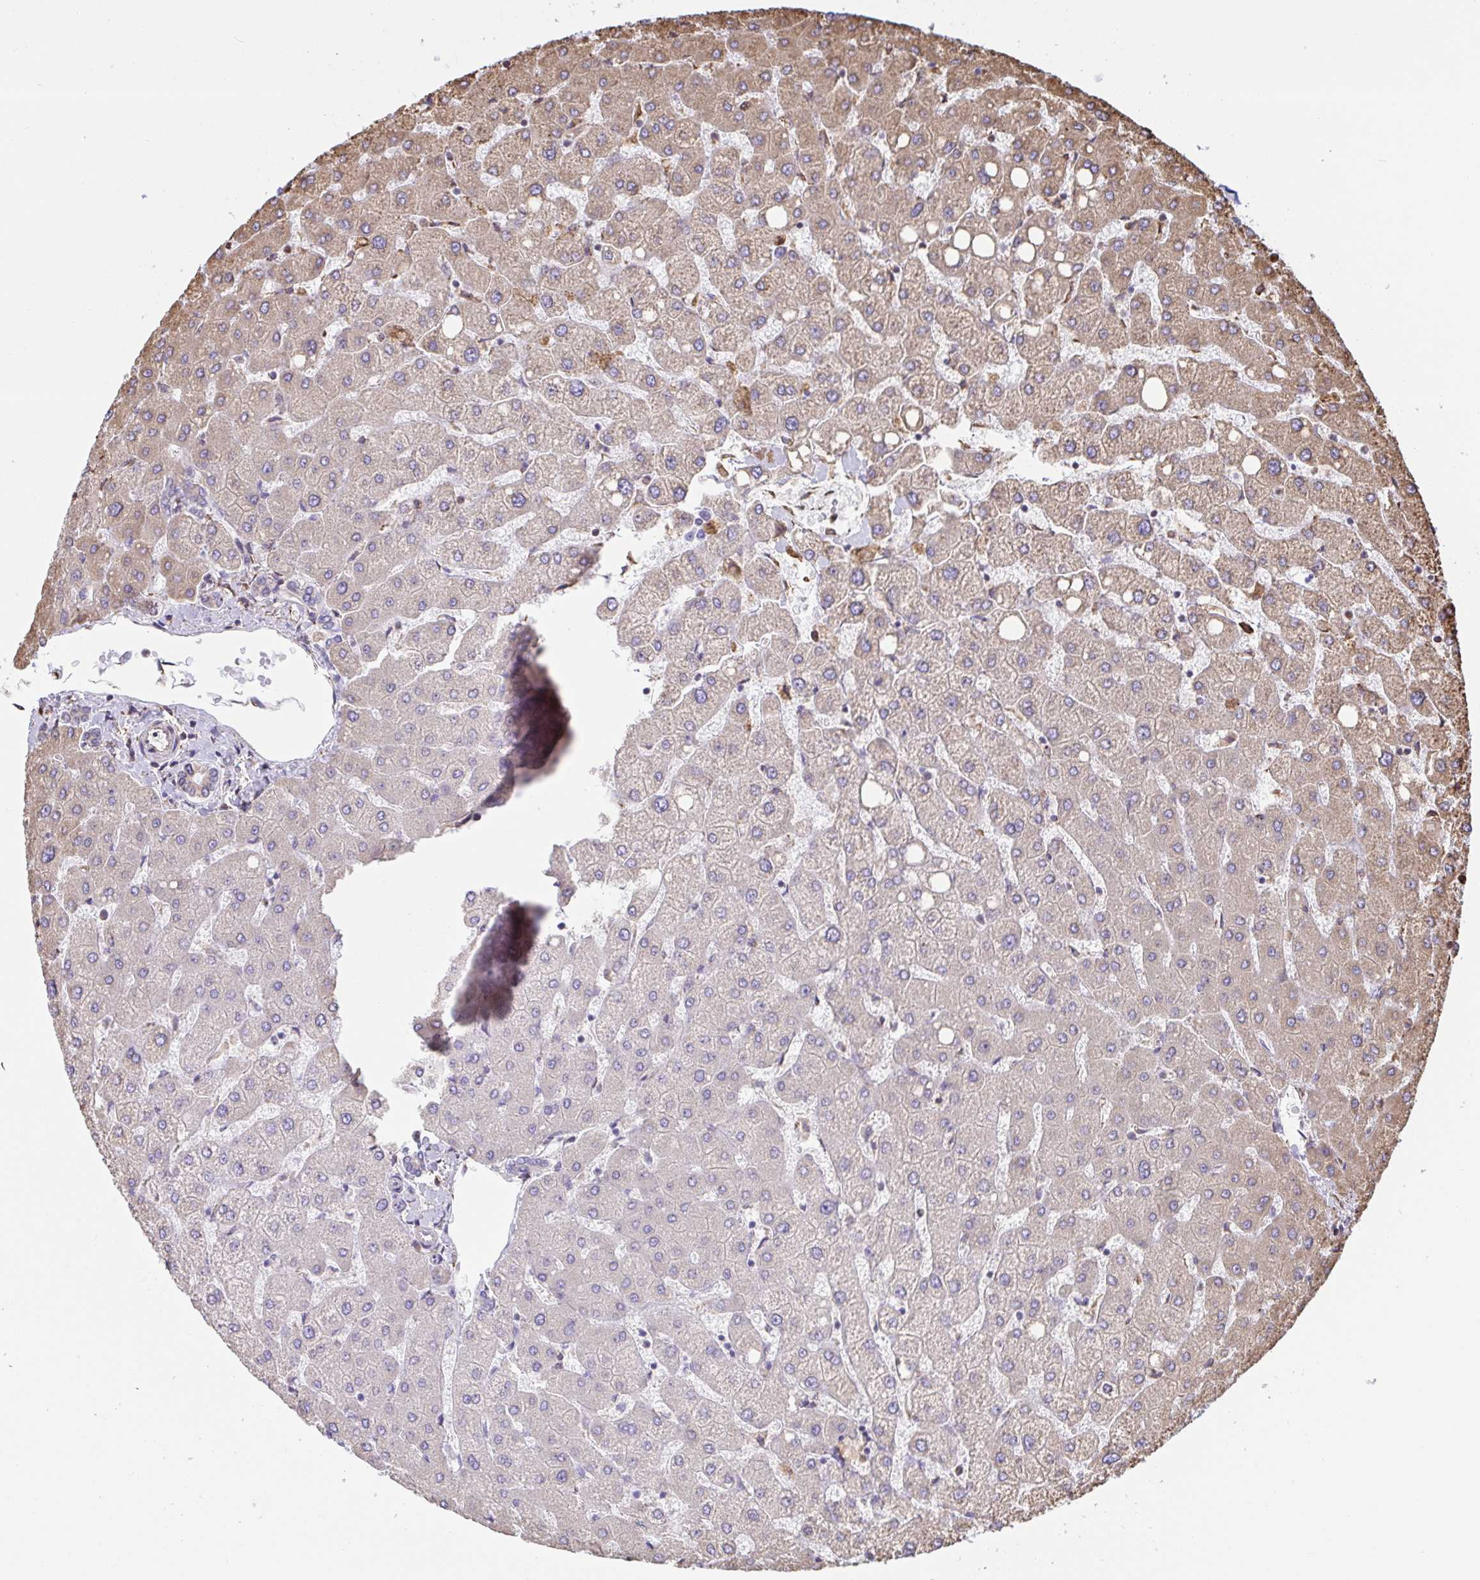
{"staining": {"intensity": "negative", "quantity": "none", "location": "none"}, "tissue": "liver", "cell_type": "Cholangiocytes", "image_type": "normal", "snomed": [{"axis": "morphology", "description": "Normal tissue, NOS"}, {"axis": "topography", "description": "Liver"}], "caption": "Immunohistochemistry (IHC) micrograph of normal human liver stained for a protein (brown), which exhibits no positivity in cholangiocytes. (DAB immunohistochemistry with hematoxylin counter stain).", "gene": "CLGN", "patient": {"sex": "female", "age": 54}}